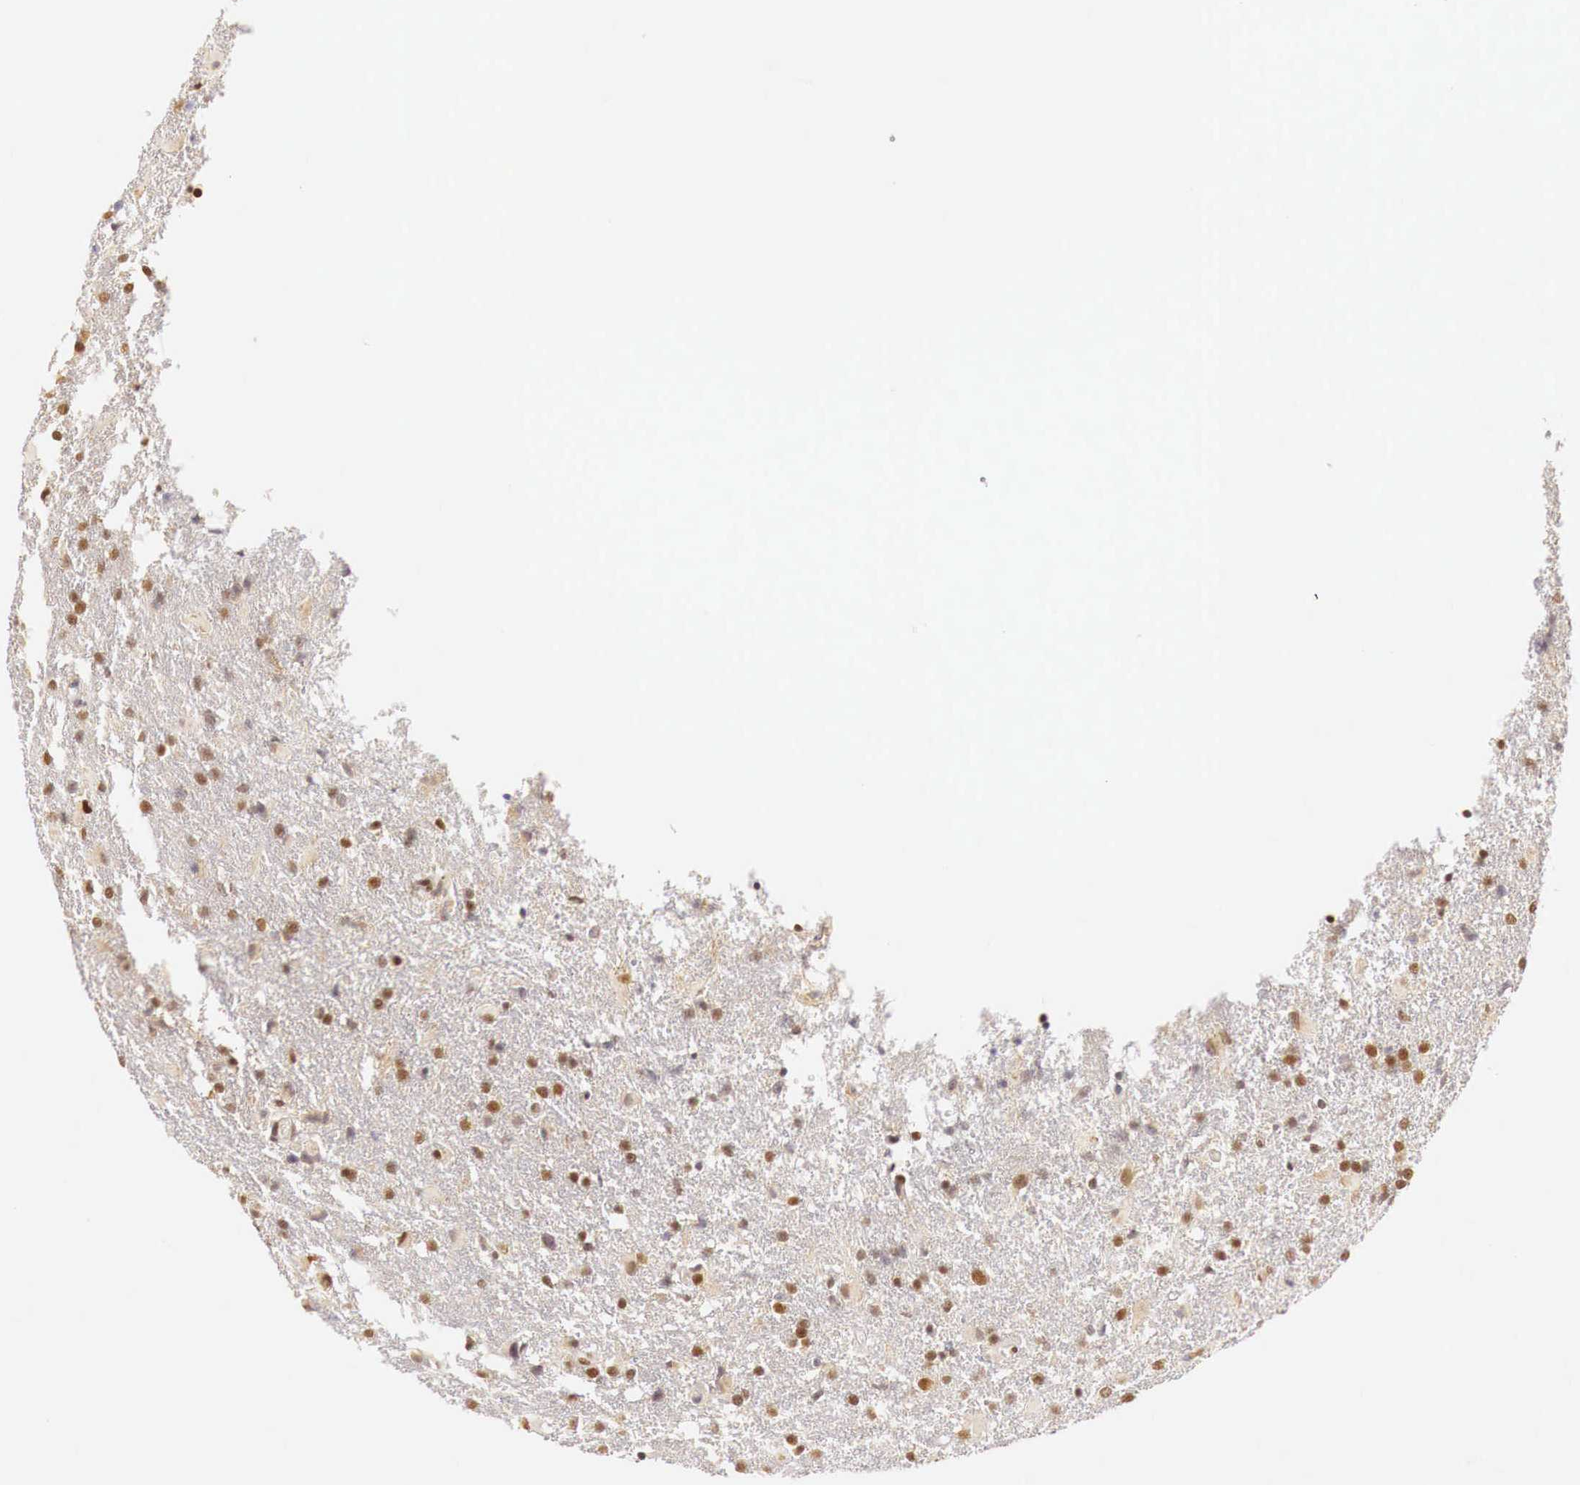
{"staining": {"intensity": "weak", "quantity": ">75%", "location": "cytoplasmic/membranous,nuclear"}, "tissue": "glioma", "cell_type": "Tumor cells", "image_type": "cancer", "snomed": [{"axis": "morphology", "description": "Glioma, malignant, High grade"}, {"axis": "topography", "description": "Brain"}], "caption": "A brown stain labels weak cytoplasmic/membranous and nuclear staining of a protein in malignant high-grade glioma tumor cells.", "gene": "GPKOW", "patient": {"sex": "male", "age": 68}}